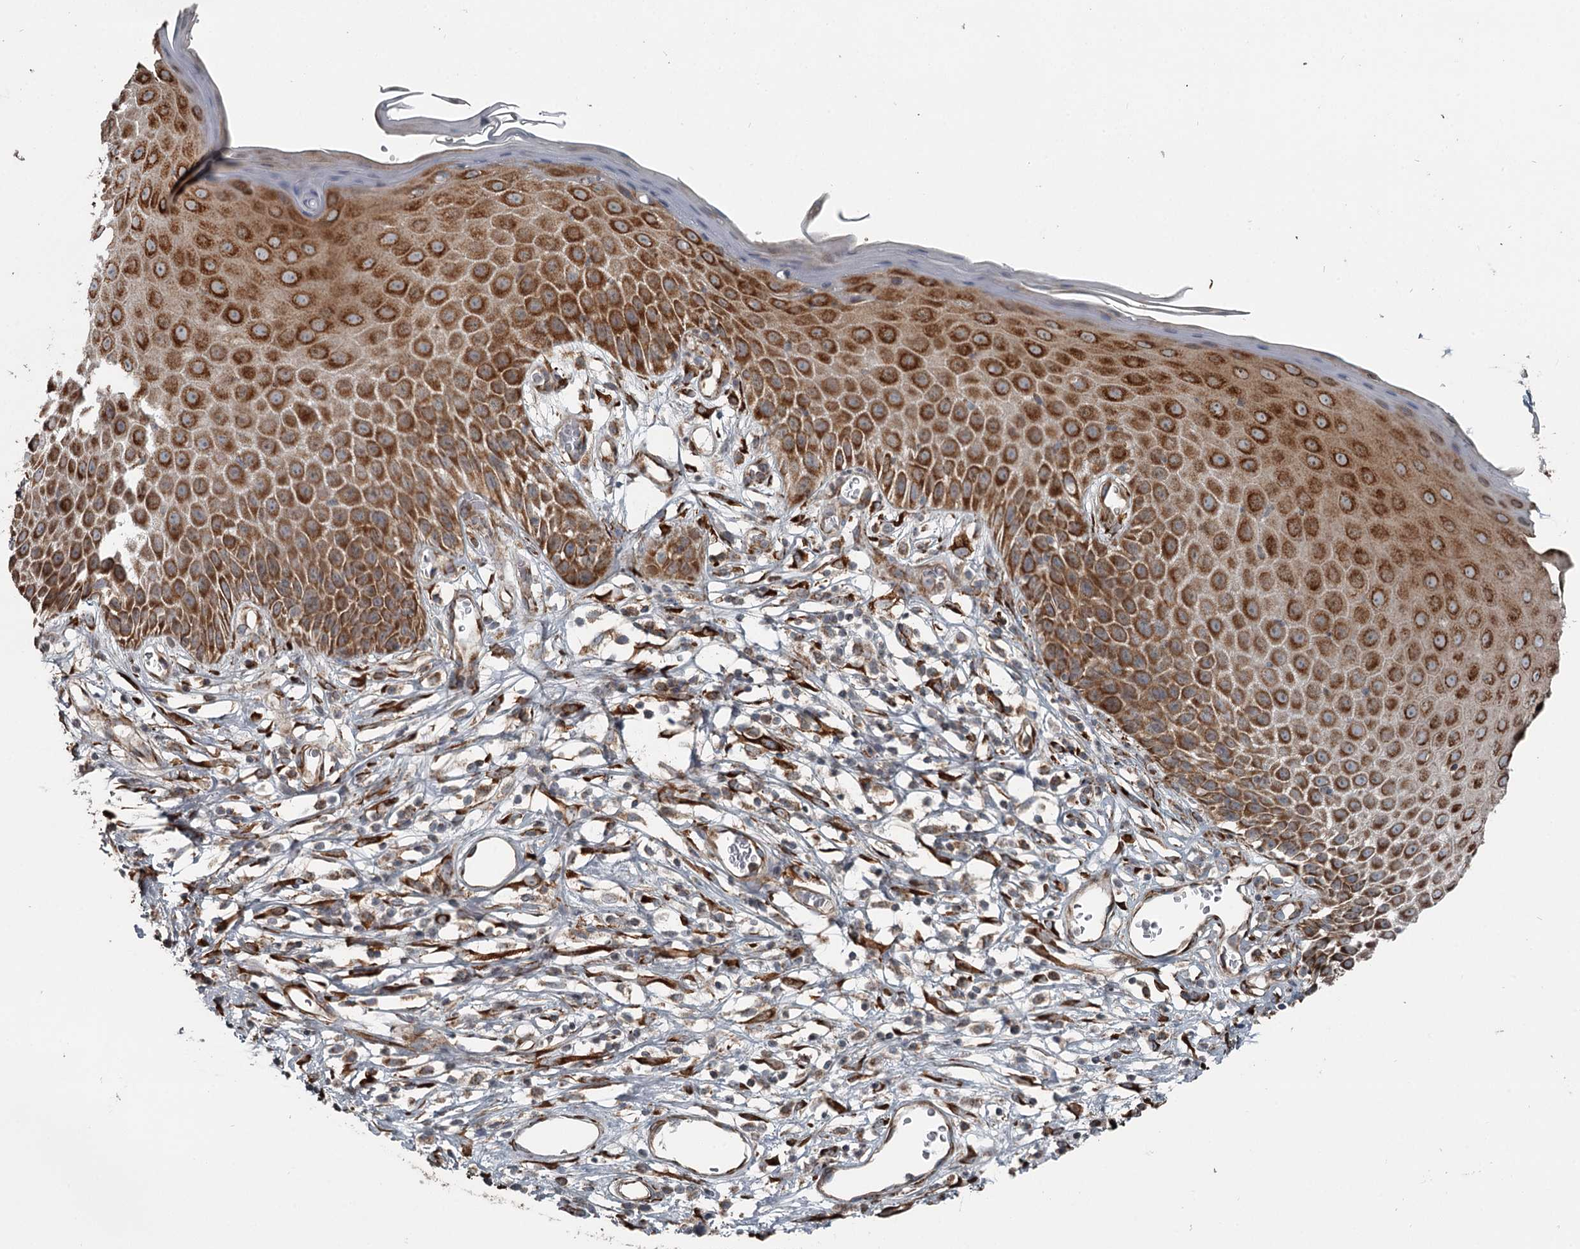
{"staining": {"intensity": "strong", "quantity": ">75%", "location": "cytoplasmic/membranous"}, "tissue": "skin", "cell_type": "Epidermal cells", "image_type": "normal", "snomed": [{"axis": "morphology", "description": "Normal tissue, NOS"}, {"axis": "topography", "description": "Vulva"}], "caption": "A high amount of strong cytoplasmic/membranous positivity is present in about >75% of epidermal cells in unremarkable skin.", "gene": "RASSF8", "patient": {"sex": "female", "age": 68}}